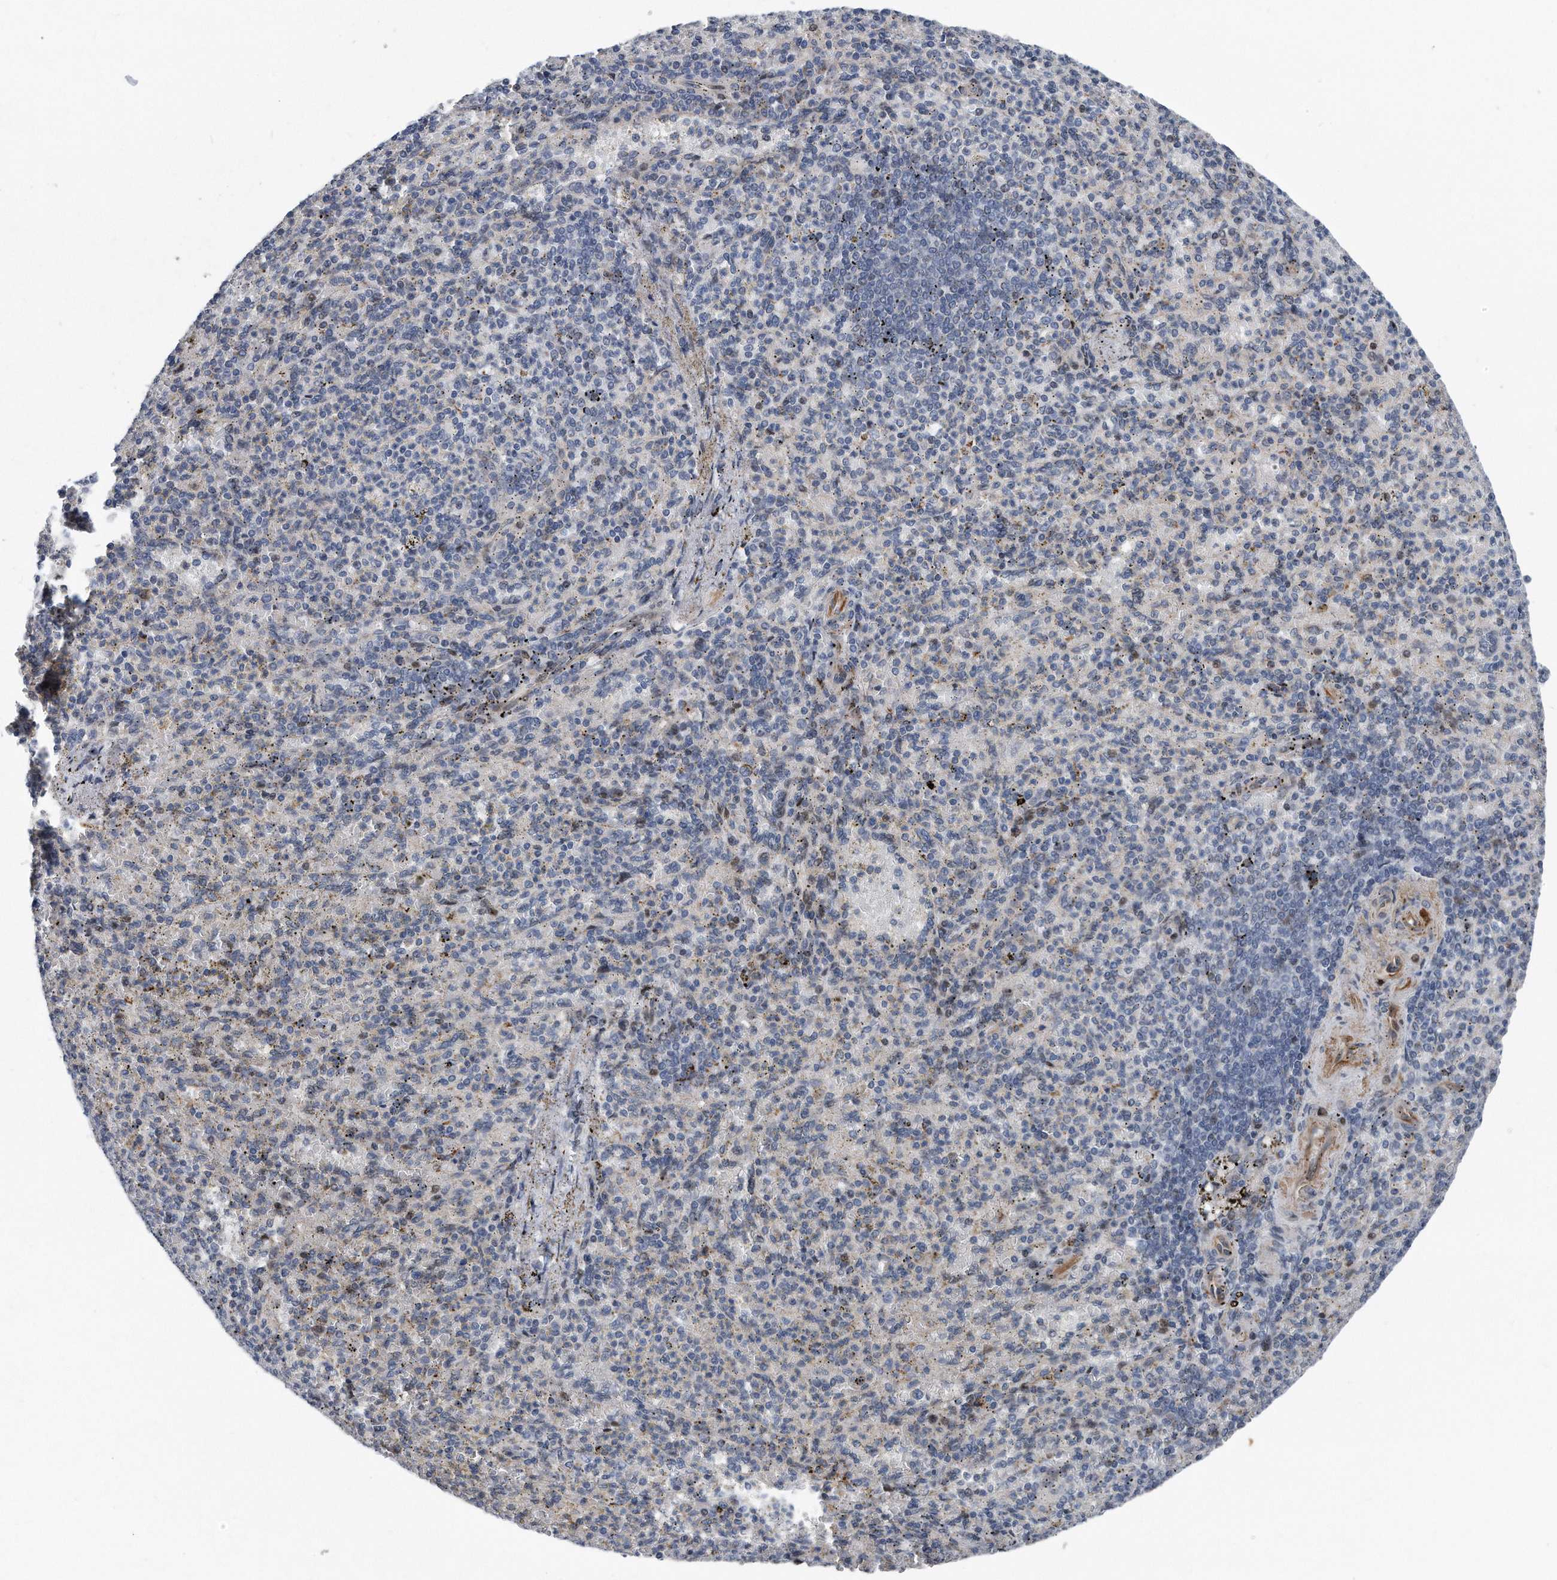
{"staining": {"intensity": "negative", "quantity": "none", "location": "none"}, "tissue": "spleen", "cell_type": "Cells in red pulp", "image_type": "normal", "snomed": [{"axis": "morphology", "description": "Normal tissue, NOS"}, {"axis": "topography", "description": "Spleen"}], "caption": "Spleen stained for a protein using immunohistochemistry shows no expression cells in red pulp.", "gene": "DST", "patient": {"sex": "female", "age": 74}}